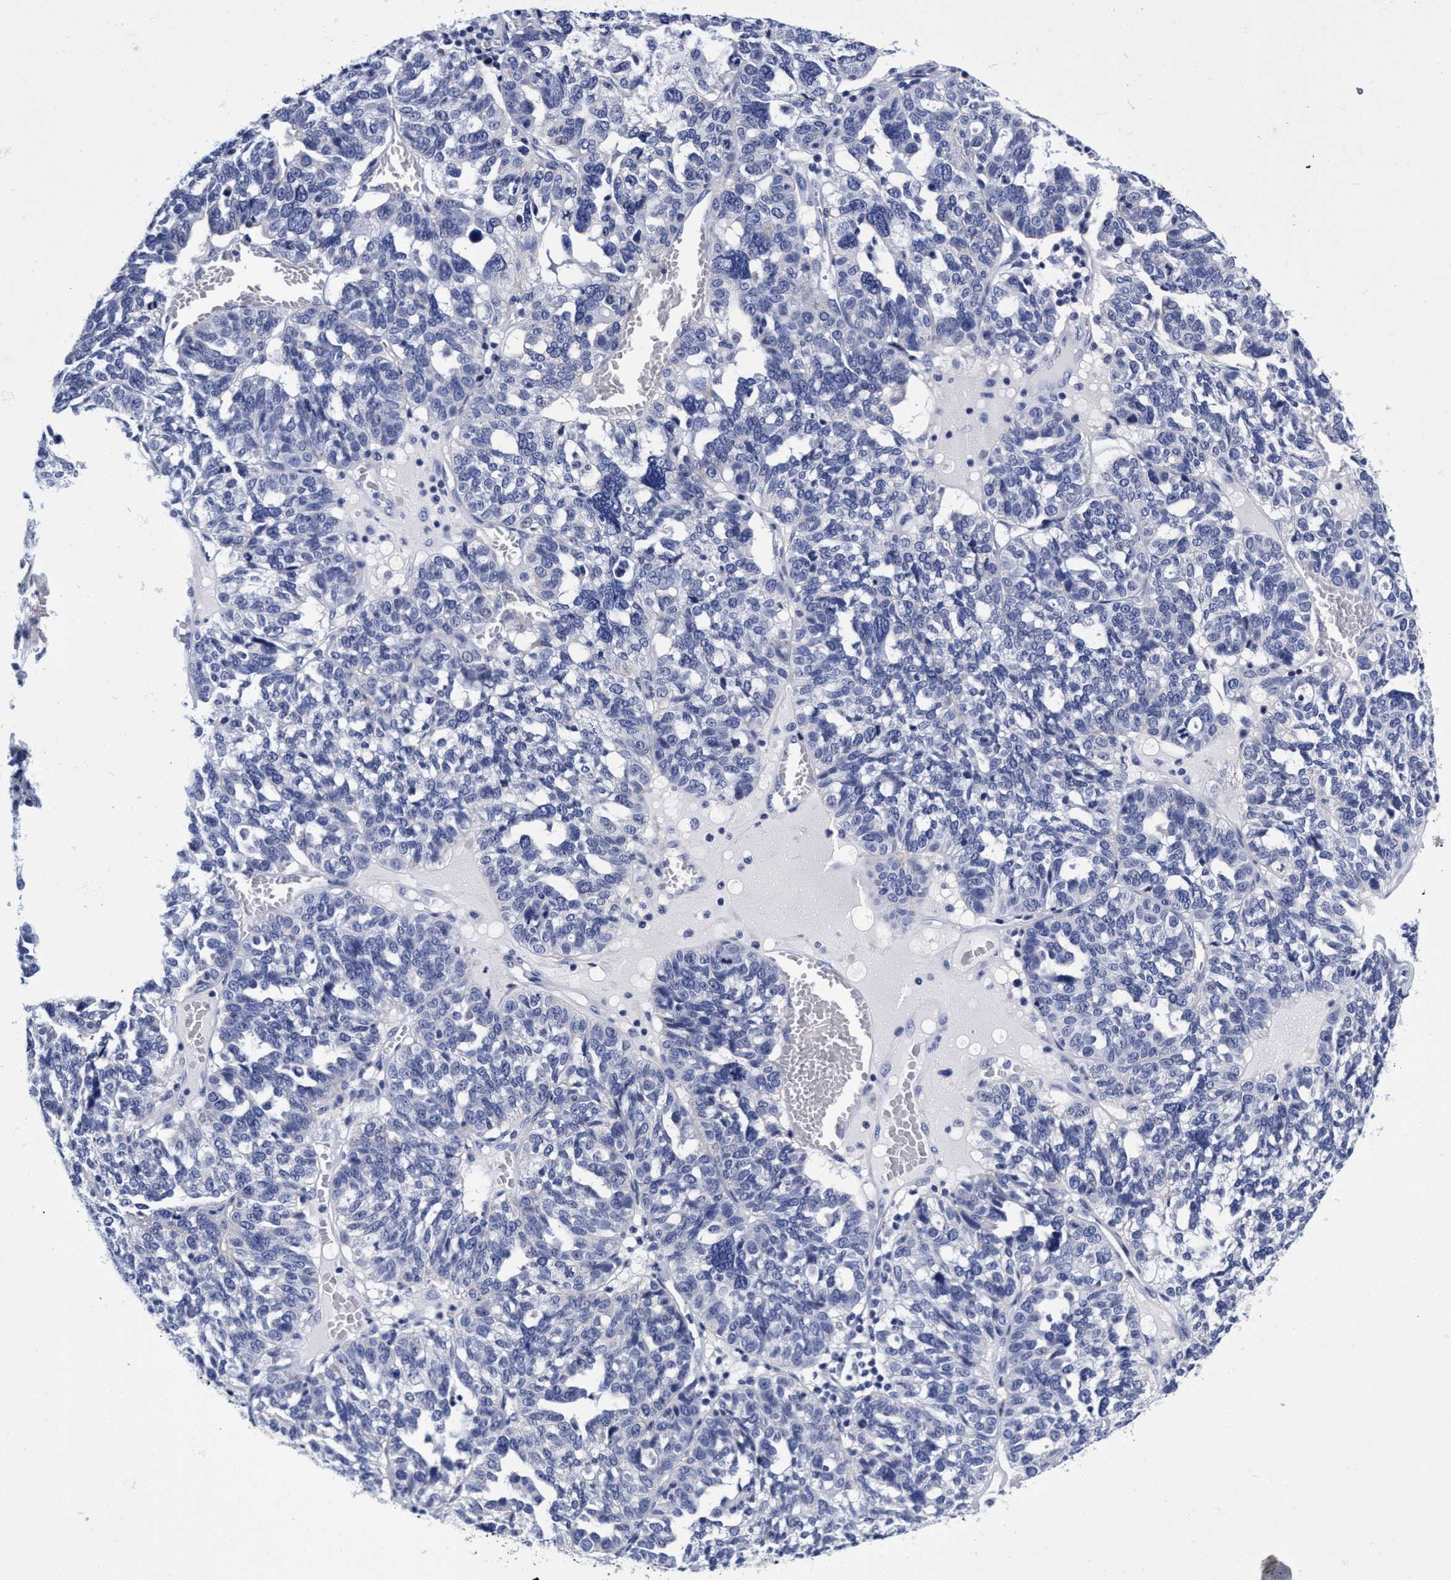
{"staining": {"intensity": "negative", "quantity": "none", "location": "none"}, "tissue": "ovarian cancer", "cell_type": "Tumor cells", "image_type": "cancer", "snomed": [{"axis": "morphology", "description": "Cystadenocarcinoma, serous, NOS"}, {"axis": "topography", "description": "Ovary"}], "caption": "Image shows no protein expression in tumor cells of ovarian serous cystadenocarcinoma tissue.", "gene": "PLPPR1", "patient": {"sex": "female", "age": 59}}